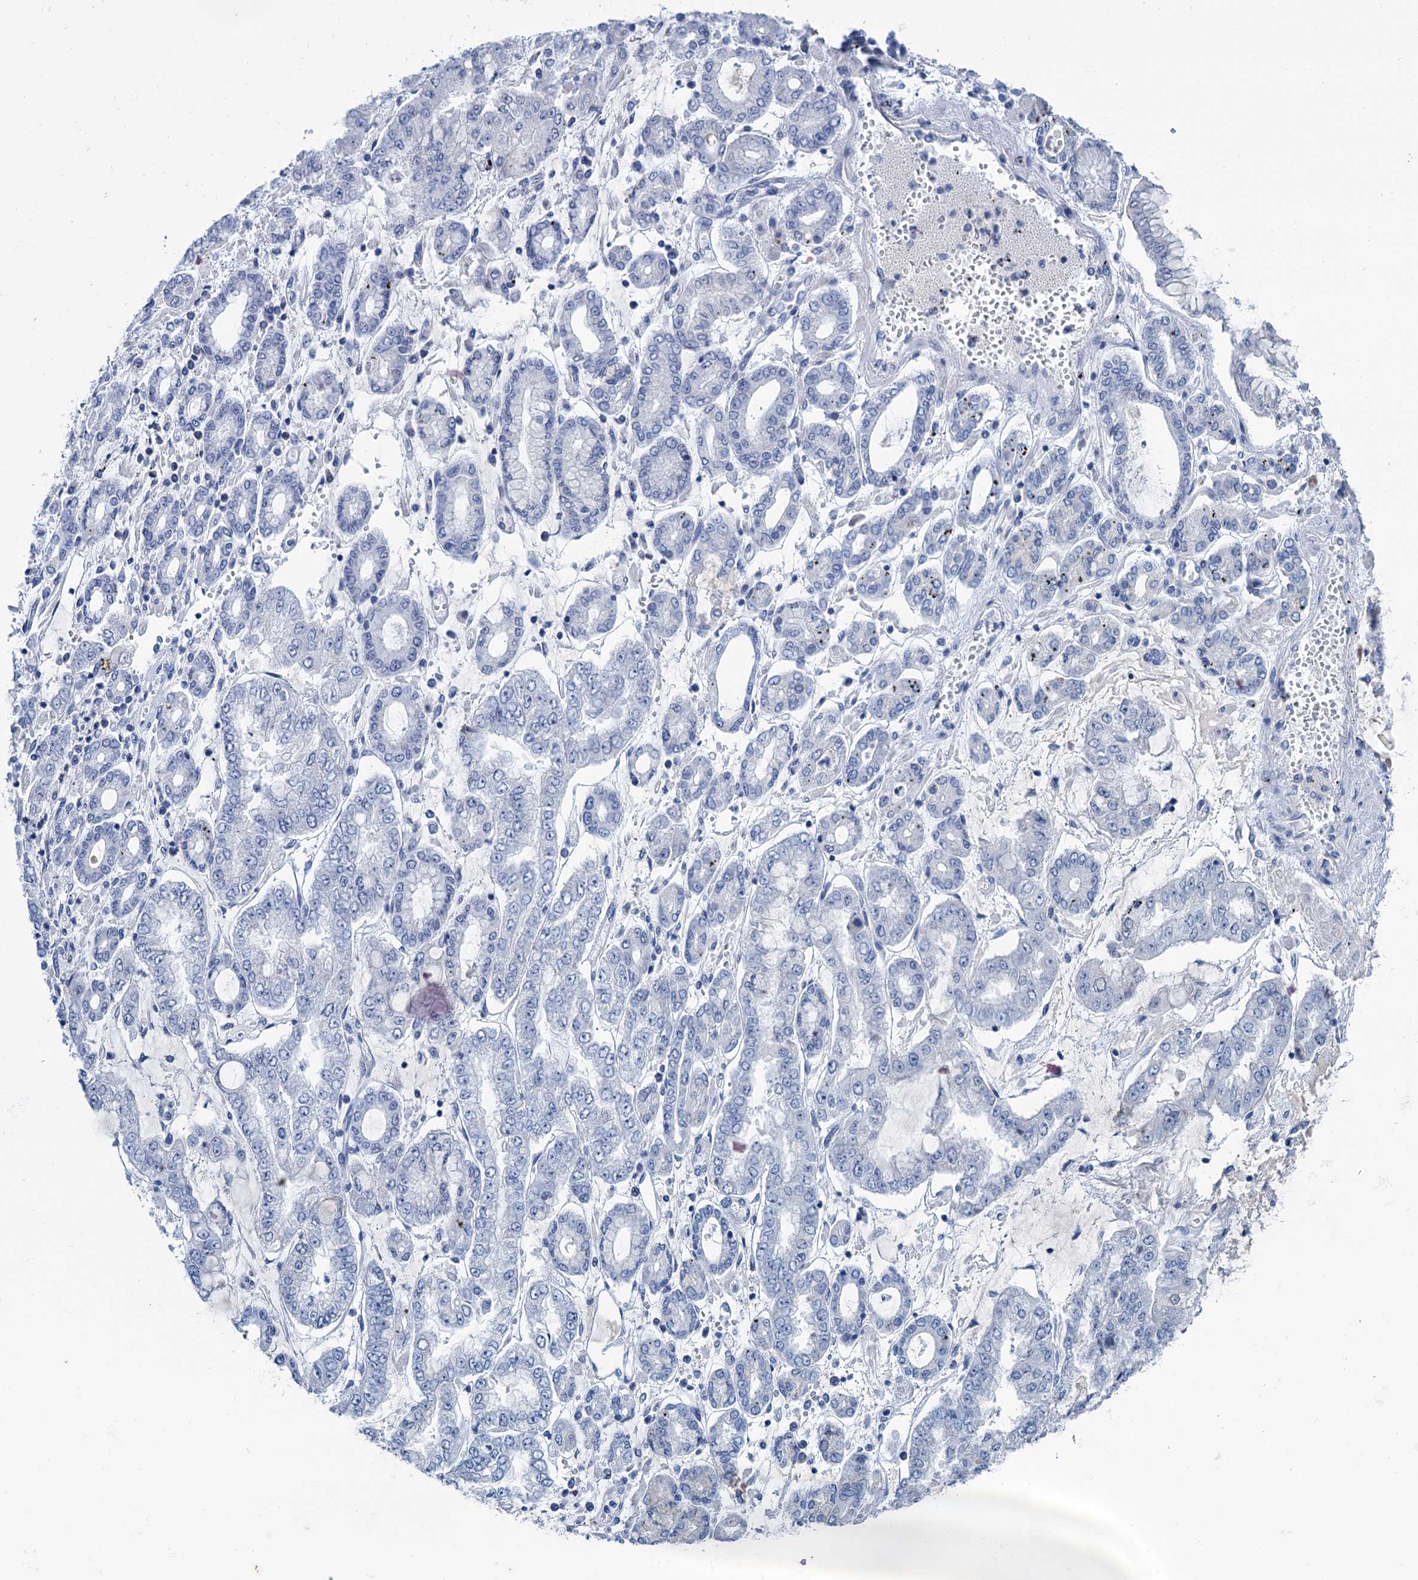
{"staining": {"intensity": "negative", "quantity": "none", "location": "none"}, "tissue": "stomach cancer", "cell_type": "Tumor cells", "image_type": "cancer", "snomed": [{"axis": "morphology", "description": "Adenocarcinoma, NOS"}, {"axis": "topography", "description": "Stomach"}], "caption": "Protein analysis of stomach adenocarcinoma exhibits no significant expression in tumor cells.", "gene": "MYOZ3", "patient": {"sex": "male", "age": 76}}